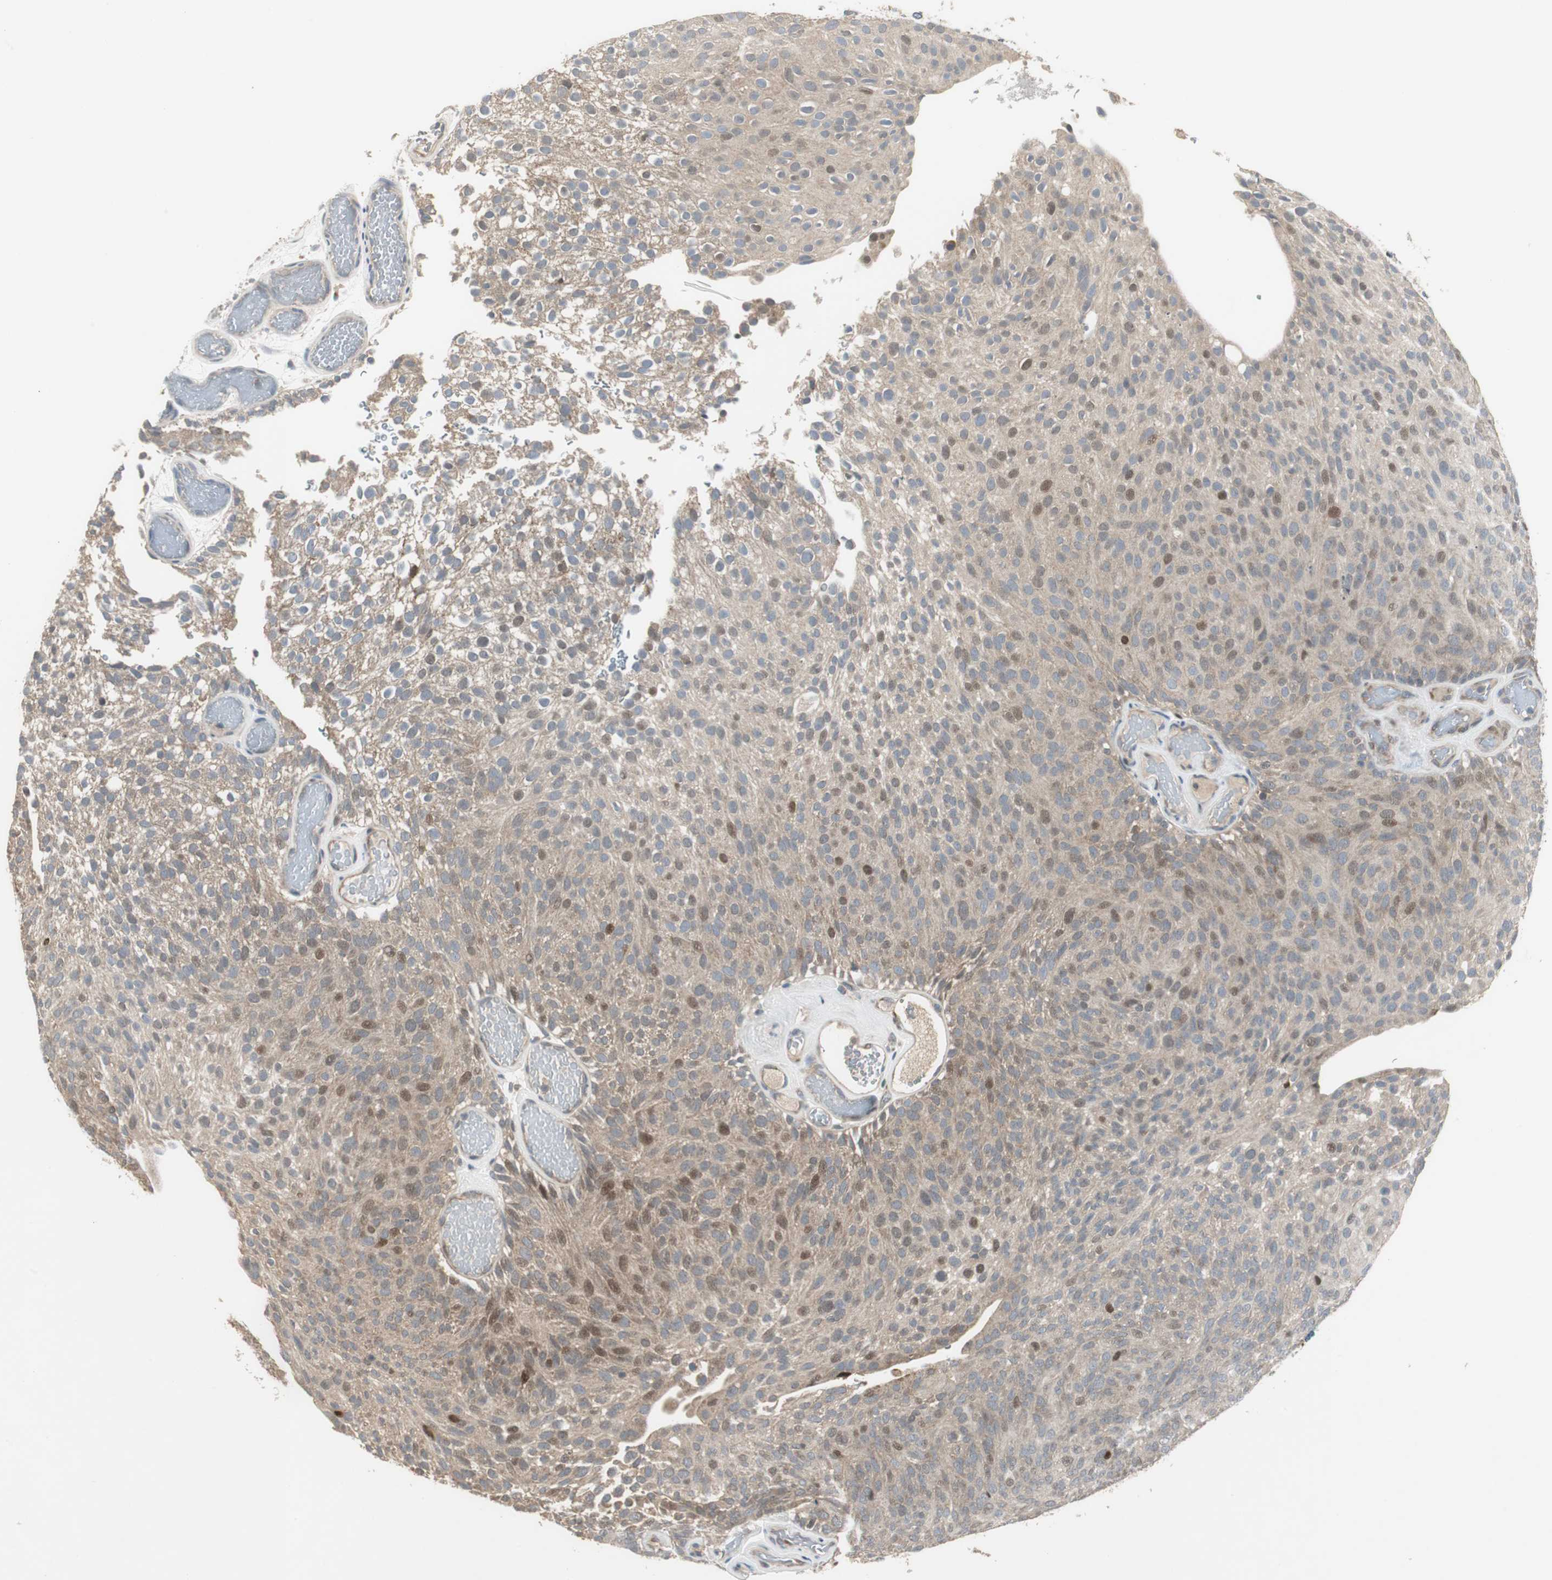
{"staining": {"intensity": "moderate", "quantity": "<25%", "location": "nuclear"}, "tissue": "urothelial cancer", "cell_type": "Tumor cells", "image_type": "cancer", "snomed": [{"axis": "morphology", "description": "Urothelial carcinoma, Low grade"}, {"axis": "topography", "description": "Urinary bladder"}], "caption": "Moderate nuclear protein positivity is present in approximately <25% of tumor cells in low-grade urothelial carcinoma.", "gene": "MYT1", "patient": {"sex": "male", "age": 78}}